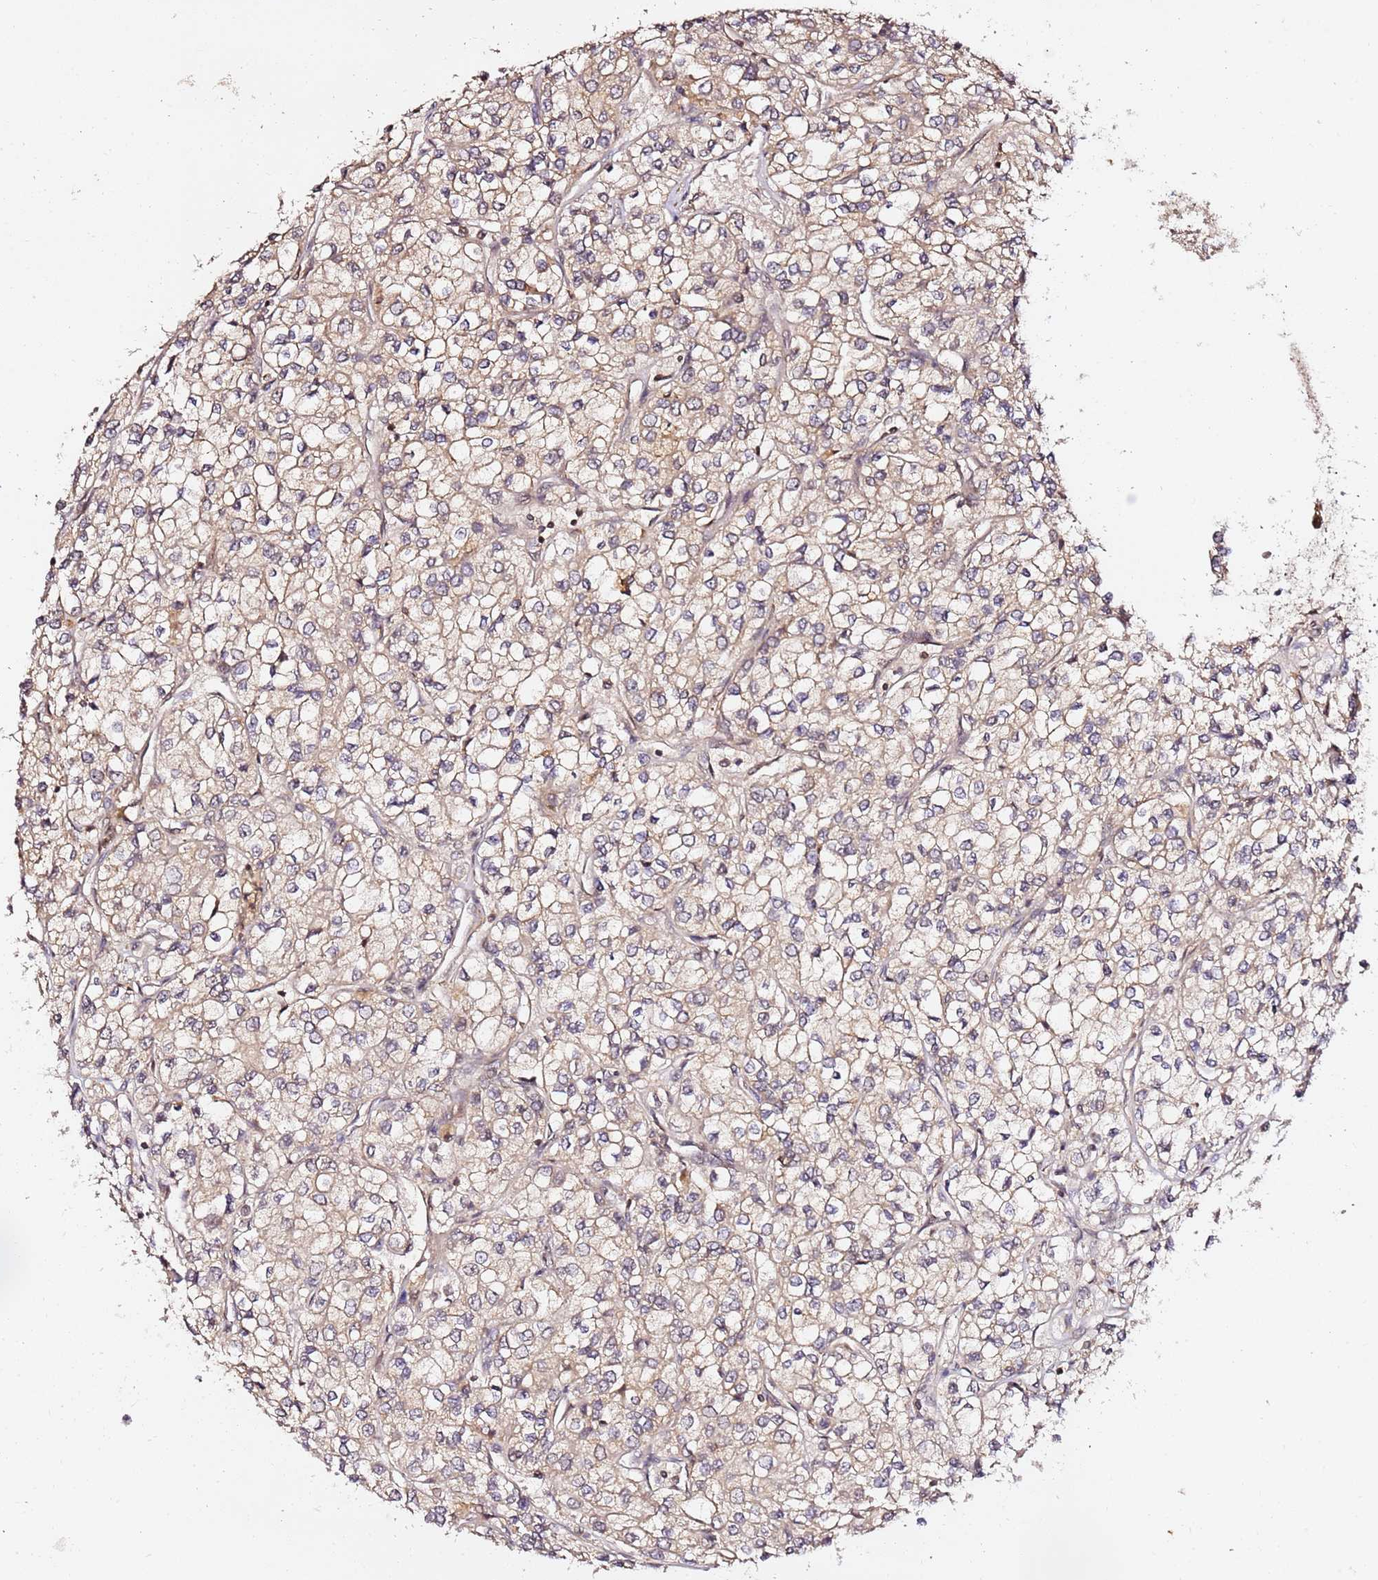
{"staining": {"intensity": "negative", "quantity": "none", "location": "none"}, "tissue": "renal cancer", "cell_type": "Tumor cells", "image_type": "cancer", "snomed": [{"axis": "morphology", "description": "Adenocarcinoma, NOS"}, {"axis": "topography", "description": "Kidney"}], "caption": "High magnification brightfield microscopy of adenocarcinoma (renal) stained with DAB (brown) and counterstained with hematoxylin (blue): tumor cells show no significant staining. (Brightfield microscopy of DAB immunohistochemistry at high magnification).", "gene": "OR5V1", "patient": {"sex": "male", "age": 80}}